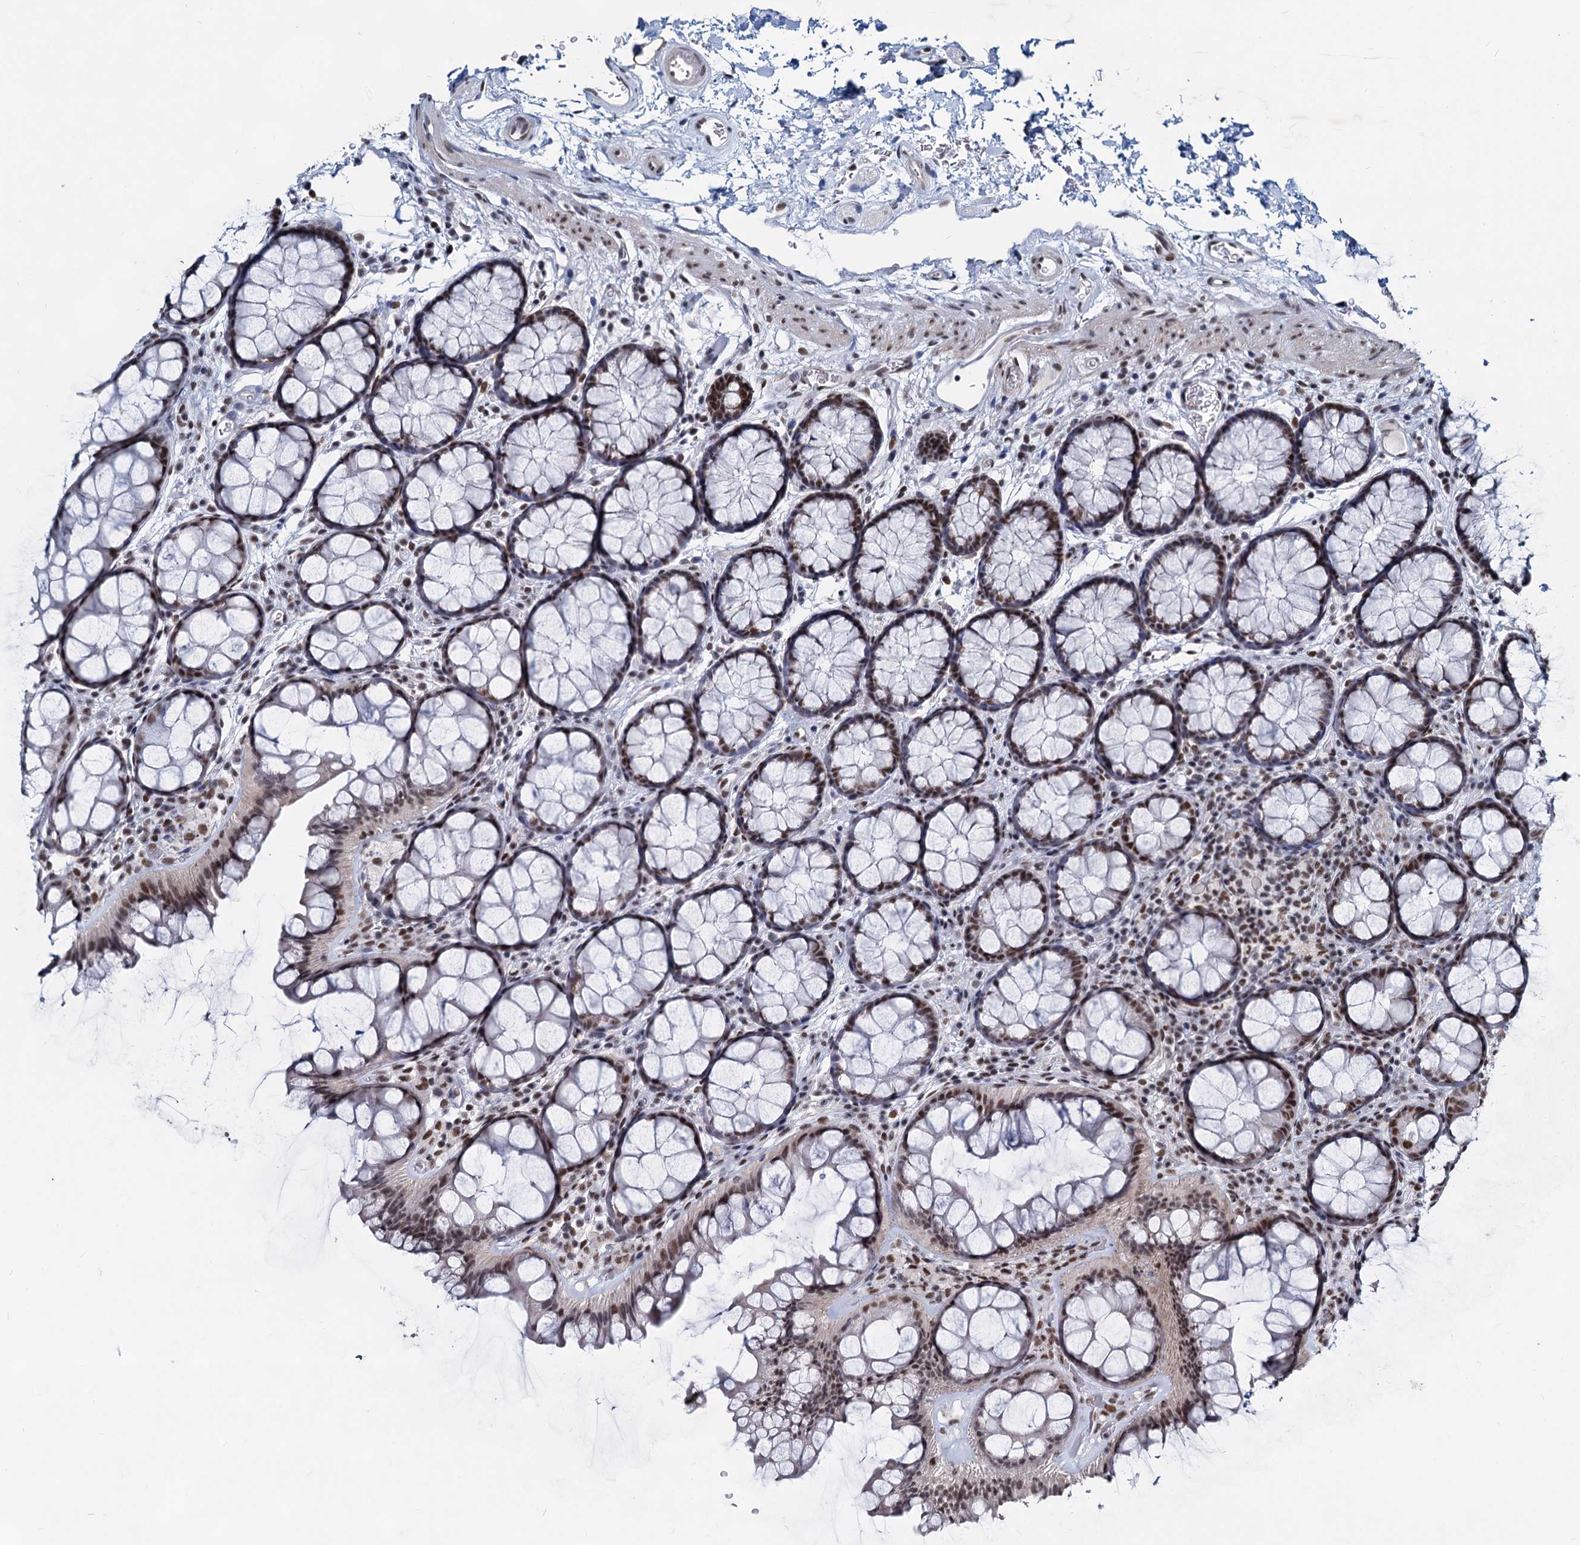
{"staining": {"intensity": "moderate", "quantity": ">75%", "location": "nuclear"}, "tissue": "colon", "cell_type": "Endothelial cells", "image_type": "normal", "snomed": [{"axis": "morphology", "description": "Normal tissue, NOS"}, {"axis": "topography", "description": "Colon"}], "caption": "A micrograph of colon stained for a protein shows moderate nuclear brown staining in endothelial cells. (Brightfield microscopy of DAB IHC at high magnification).", "gene": "METTL14", "patient": {"sex": "female", "age": 82}}